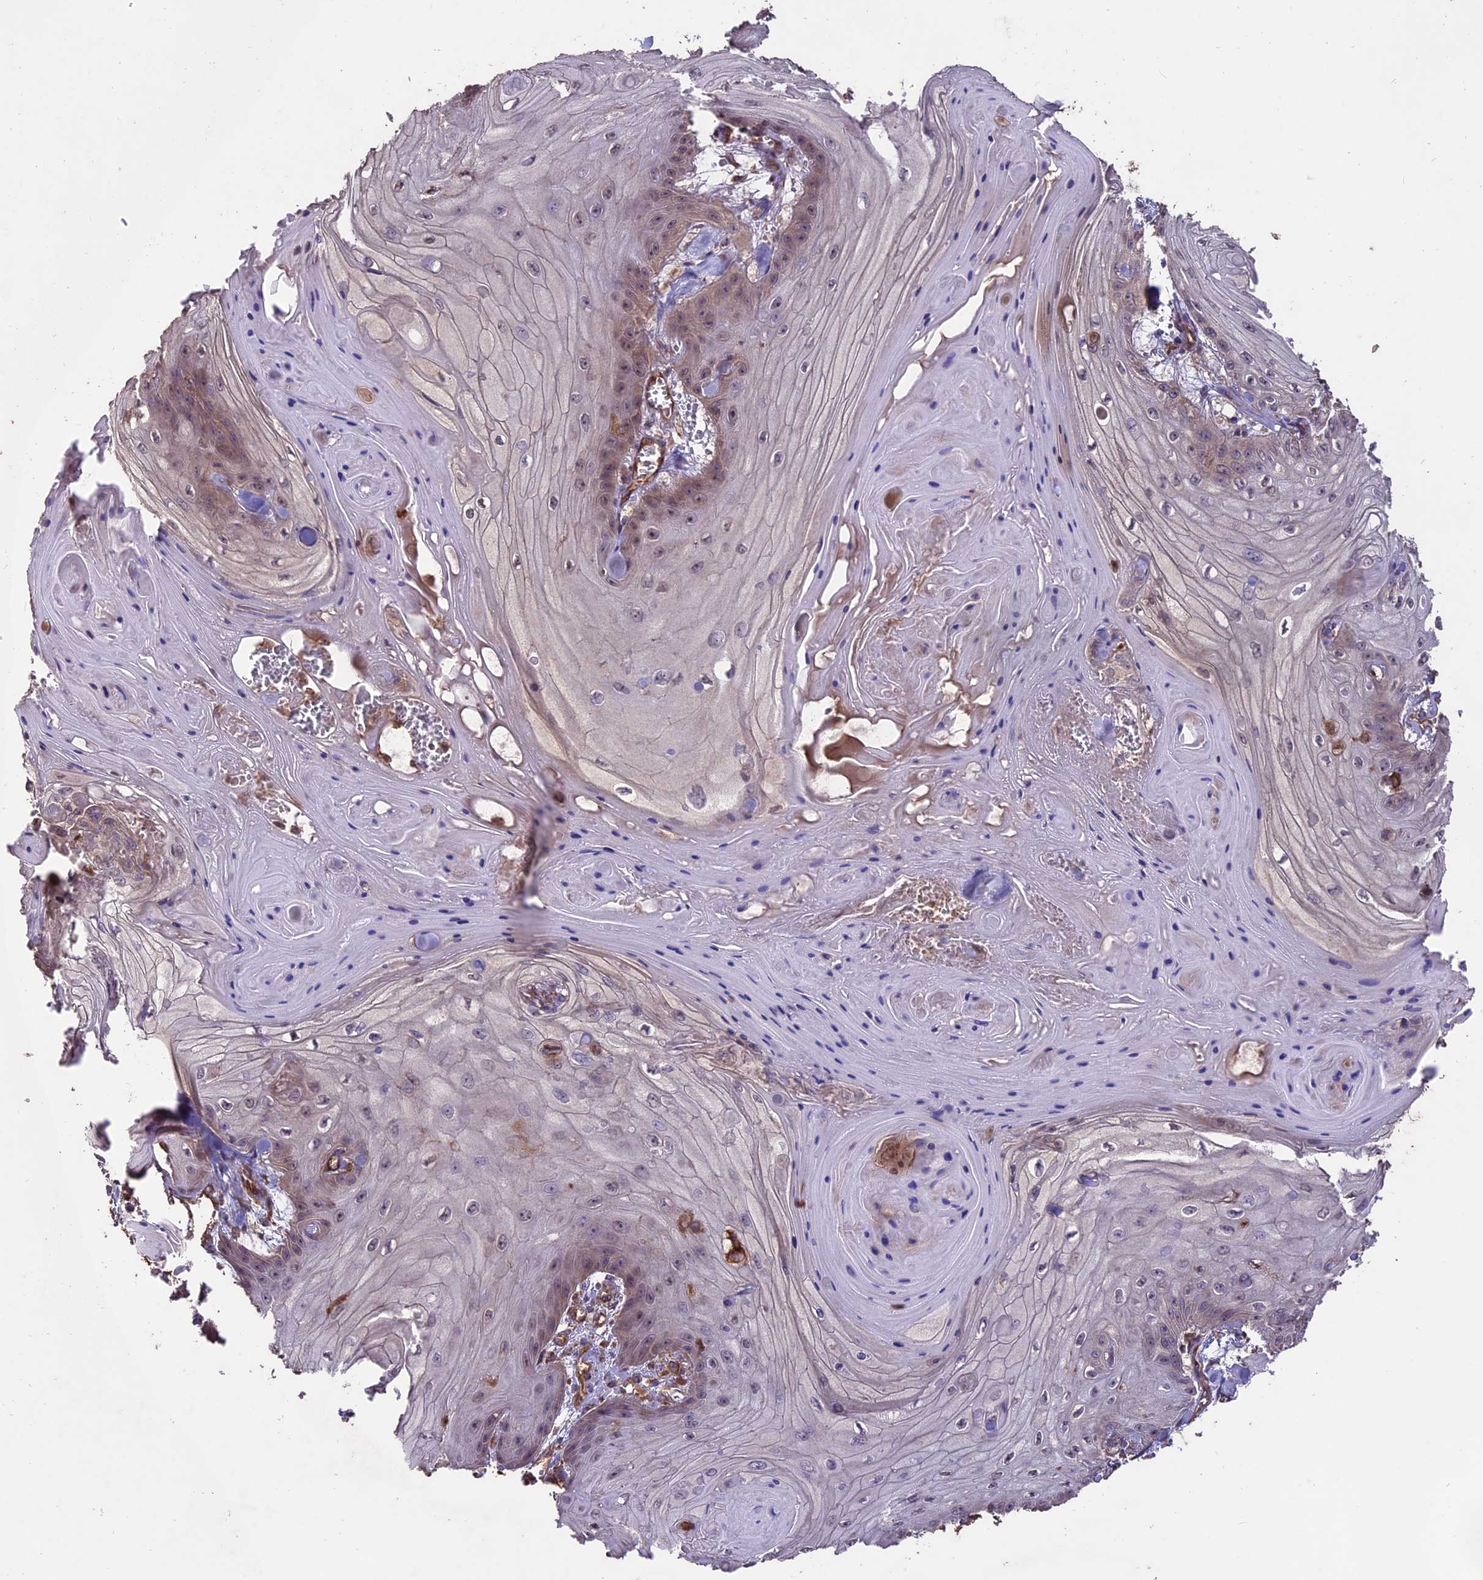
{"staining": {"intensity": "weak", "quantity": "<25%", "location": "cytoplasmic/membranous"}, "tissue": "skin cancer", "cell_type": "Tumor cells", "image_type": "cancer", "snomed": [{"axis": "morphology", "description": "Squamous cell carcinoma, NOS"}, {"axis": "topography", "description": "Skin"}], "caption": "An immunohistochemistry (IHC) photomicrograph of skin cancer (squamous cell carcinoma) is shown. There is no staining in tumor cells of skin cancer (squamous cell carcinoma). (IHC, brightfield microscopy, high magnification).", "gene": "TTLL10", "patient": {"sex": "male", "age": 74}}